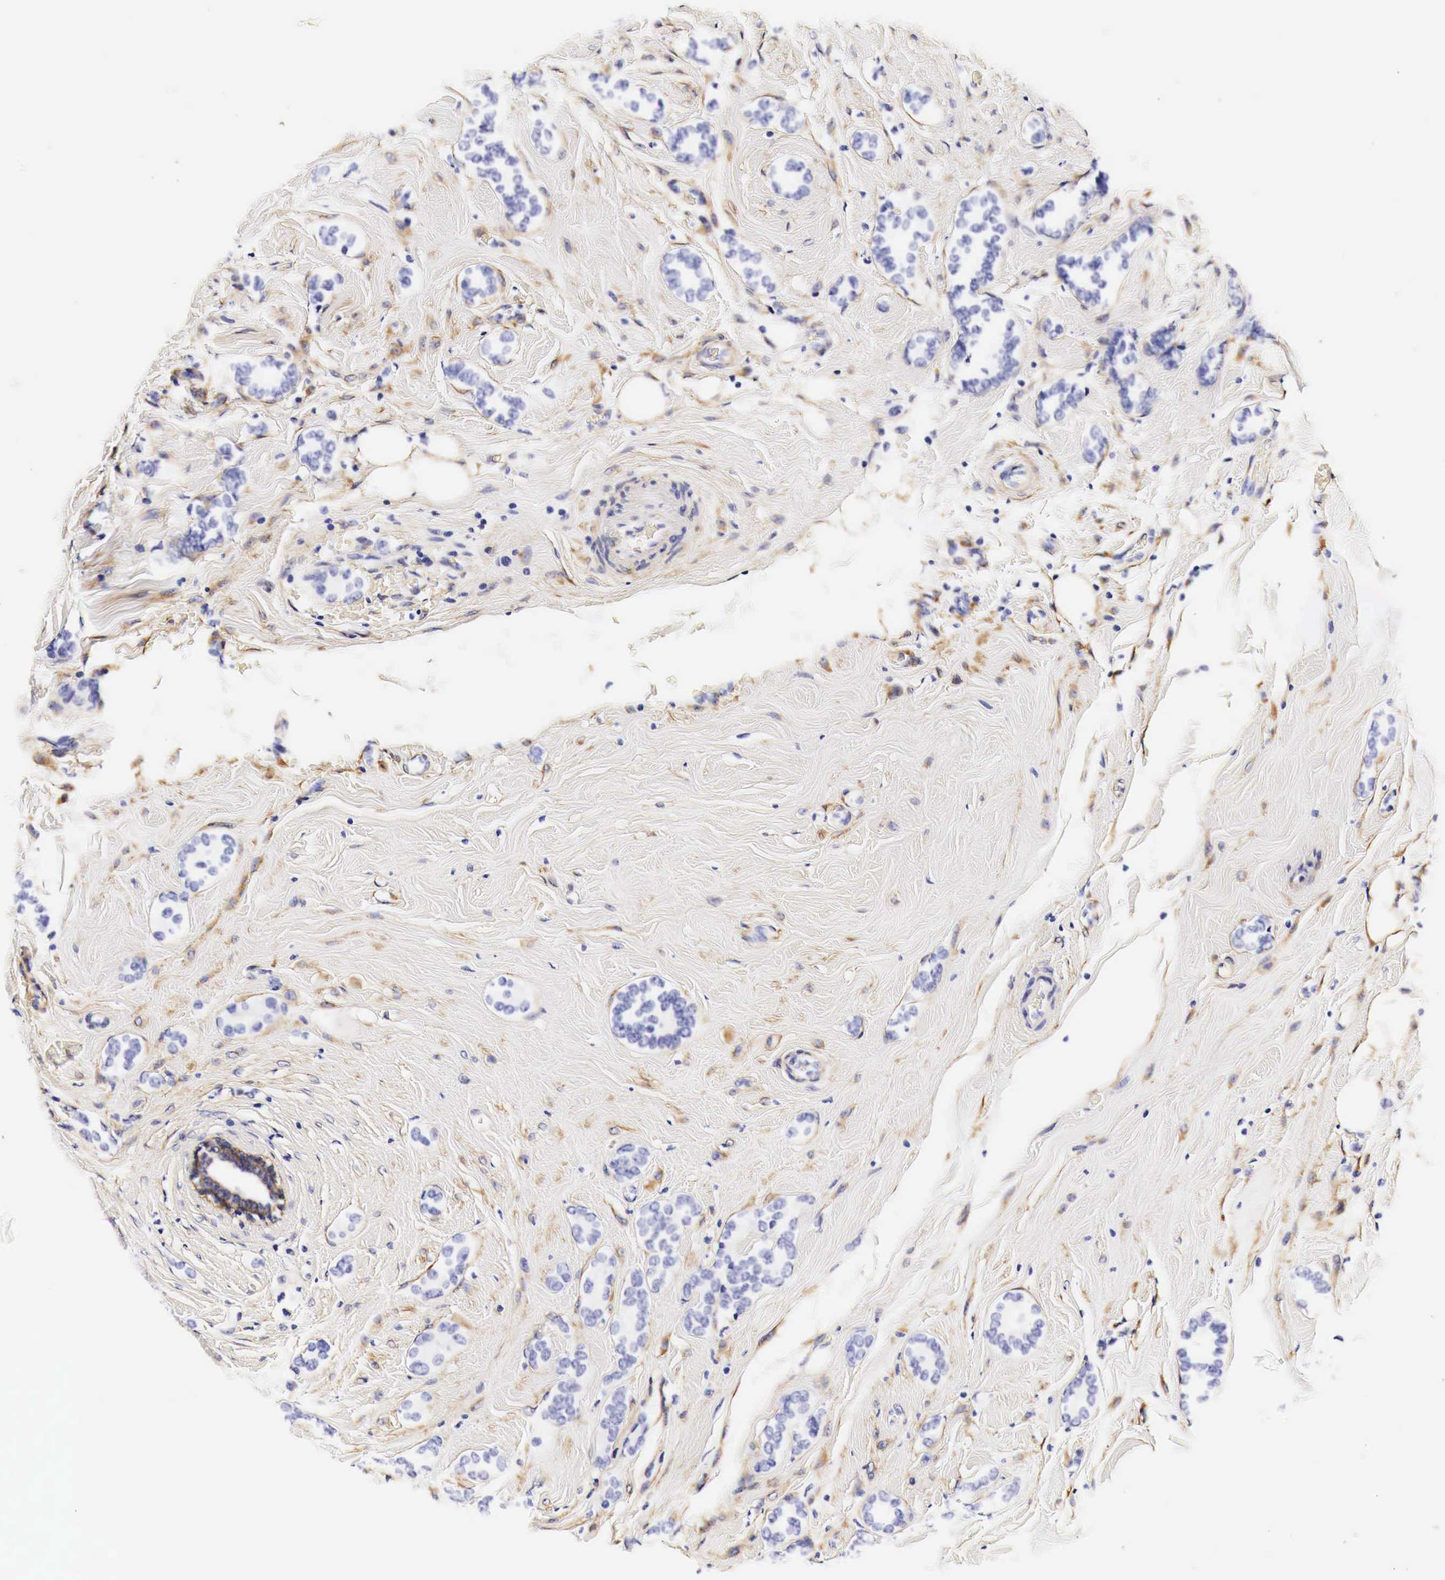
{"staining": {"intensity": "weak", "quantity": "<25%", "location": "cytoplasmic/membranous"}, "tissue": "breast cancer", "cell_type": "Tumor cells", "image_type": "cancer", "snomed": [{"axis": "morphology", "description": "Duct carcinoma"}, {"axis": "topography", "description": "Breast"}], "caption": "Photomicrograph shows no protein positivity in tumor cells of breast cancer (infiltrating ductal carcinoma) tissue.", "gene": "EGFR", "patient": {"sex": "female", "age": 50}}